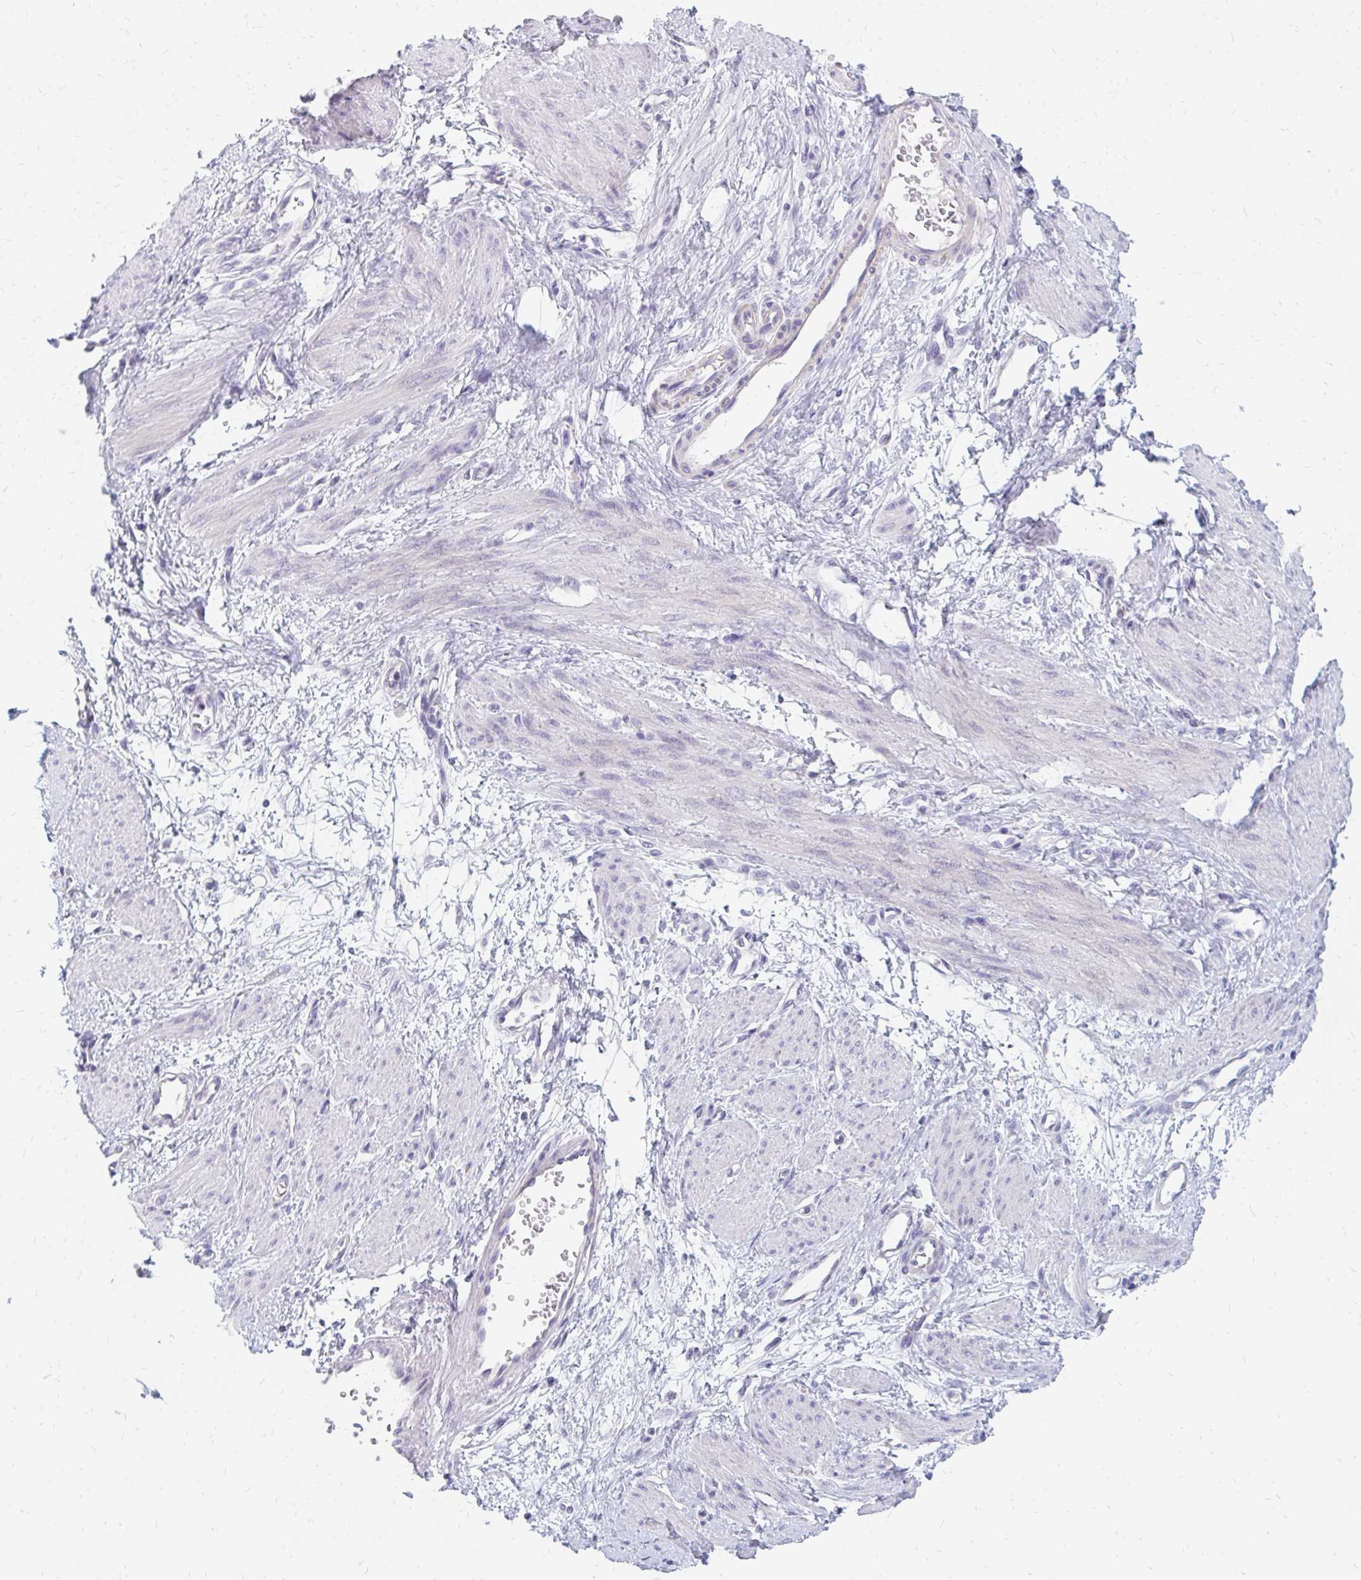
{"staining": {"intensity": "negative", "quantity": "none", "location": "none"}, "tissue": "smooth muscle", "cell_type": "Smooth muscle cells", "image_type": "normal", "snomed": [{"axis": "morphology", "description": "Normal tissue, NOS"}, {"axis": "topography", "description": "Smooth muscle"}, {"axis": "topography", "description": "Uterus"}], "caption": "Immunohistochemistry (IHC) photomicrograph of benign human smooth muscle stained for a protein (brown), which shows no staining in smooth muscle cells. (Stains: DAB (3,3'-diaminobenzidine) IHC with hematoxylin counter stain, Microscopy: brightfield microscopy at high magnification).", "gene": "OR10V1", "patient": {"sex": "female", "age": 39}}